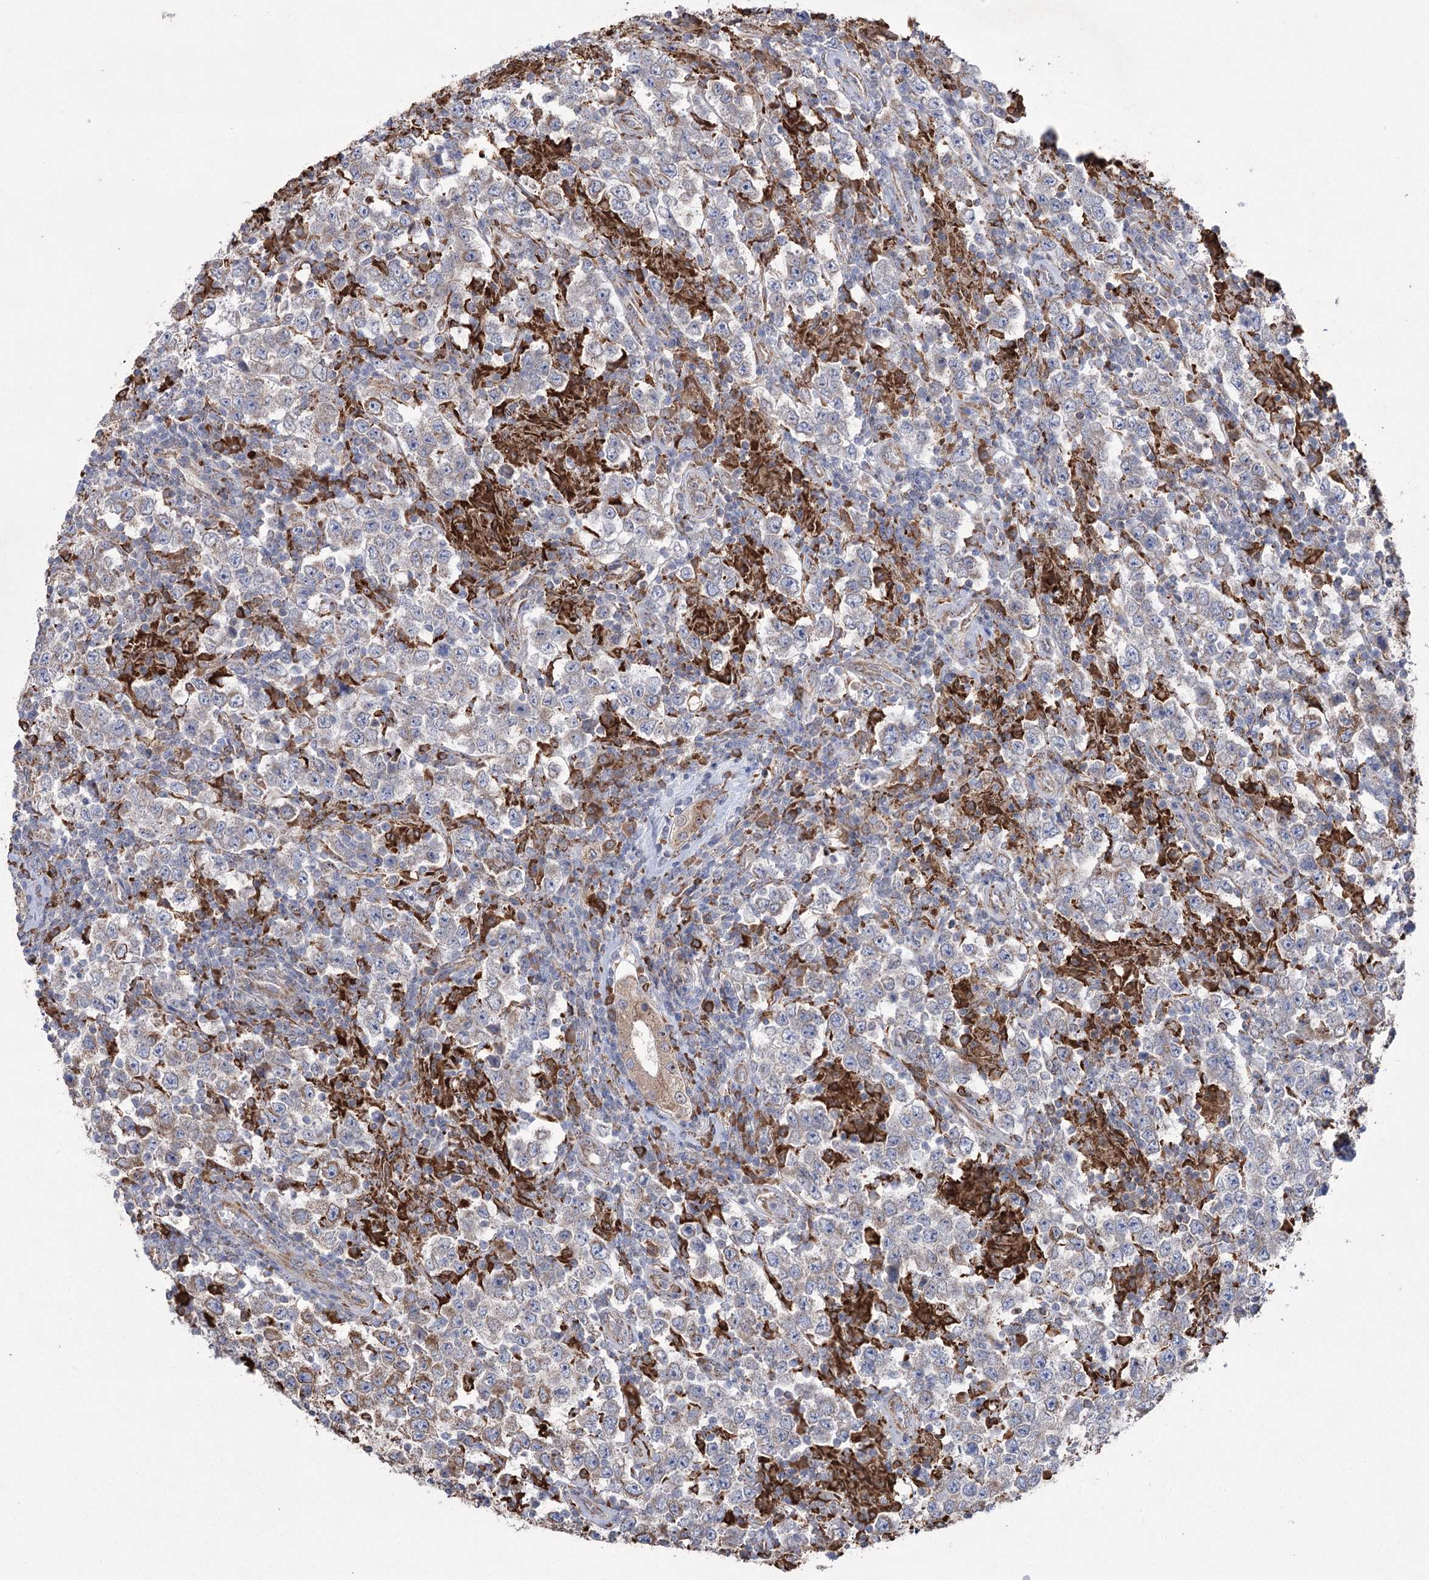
{"staining": {"intensity": "moderate", "quantity": "25%-75%", "location": "cytoplasmic/membranous"}, "tissue": "testis cancer", "cell_type": "Tumor cells", "image_type": "cancer", "snomed": [{"axis": "morphology", "description": "Normal tissue, NOS"}, {"axis": "morphology", "description": "Urothelial carcinoma, High grade"}, {"axis": "morphology", "description": "Seminoma, NOS"}, {"axis": "morphology", "description": "Carcinoma, Embryonal, NOS"}, {"axis": "topography", "description": "Urinary bladder"}, {"axis": "topography", "description": "Testis"}], "caption": "Immunohistochemical staining of testis cancer shows medium levels of moderate cytoplasmic/membranous expression in approximately 25%-75% of tumor cells.", "gene": "TRIM71", "patient": {"sex": "male", "age": 41}}